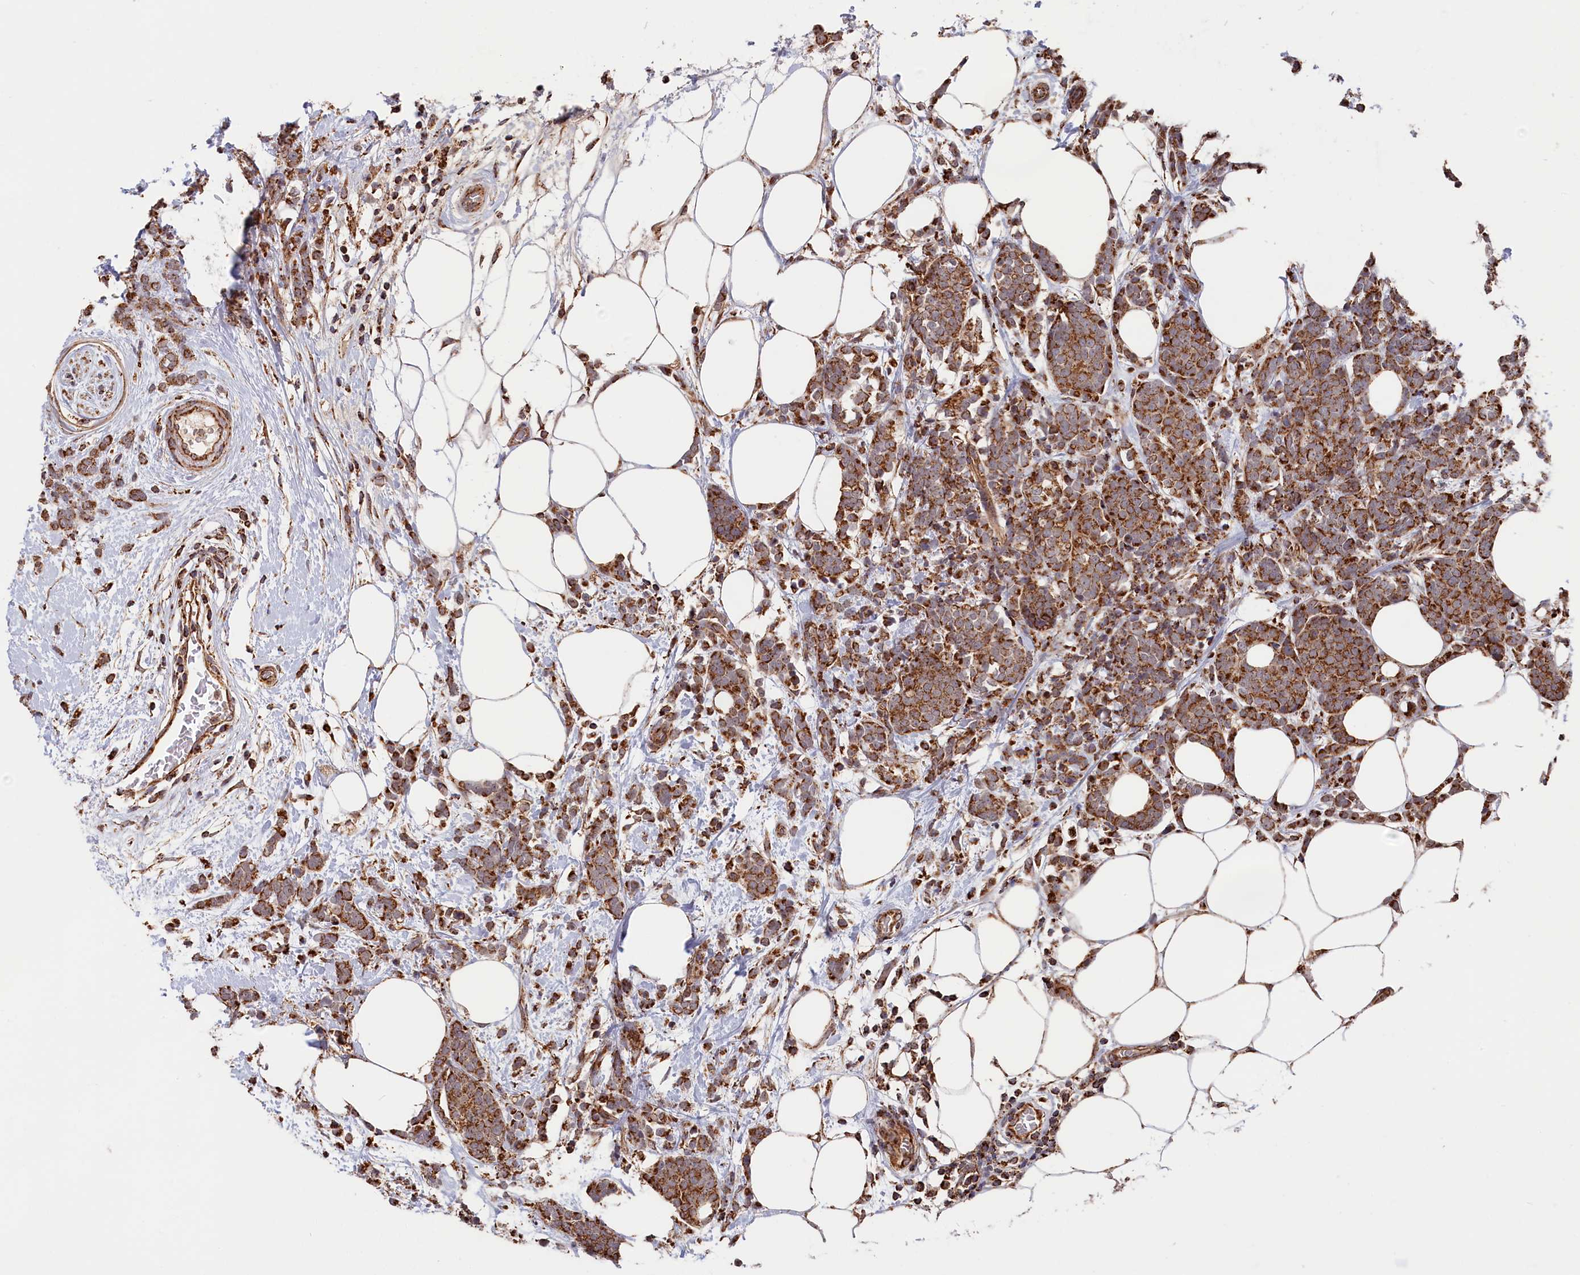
{"staining": {"intensity": "strong", "quantity": ">75%", "location": "cytoplasmic/membranous"}, "tissue": "breast cancer", "cell_type": "Tumor cells", "image_type": "cancer", "snomed": [{"axis": "morphology", "description": "Lobular carcinoma"}, {"axis": "topography", "description": "Breast"}], "caption": "The photomicrograph shows staining of breast cancer (lobular carcinoma), revealing strong cytoplasmic/membranous protein staining (brown color) within tumor cells. (Brightfield microscopy of DAB IHC at high magnification).", "gene": "MACROD1", "patient": {"sex": "female", "age": 58}}